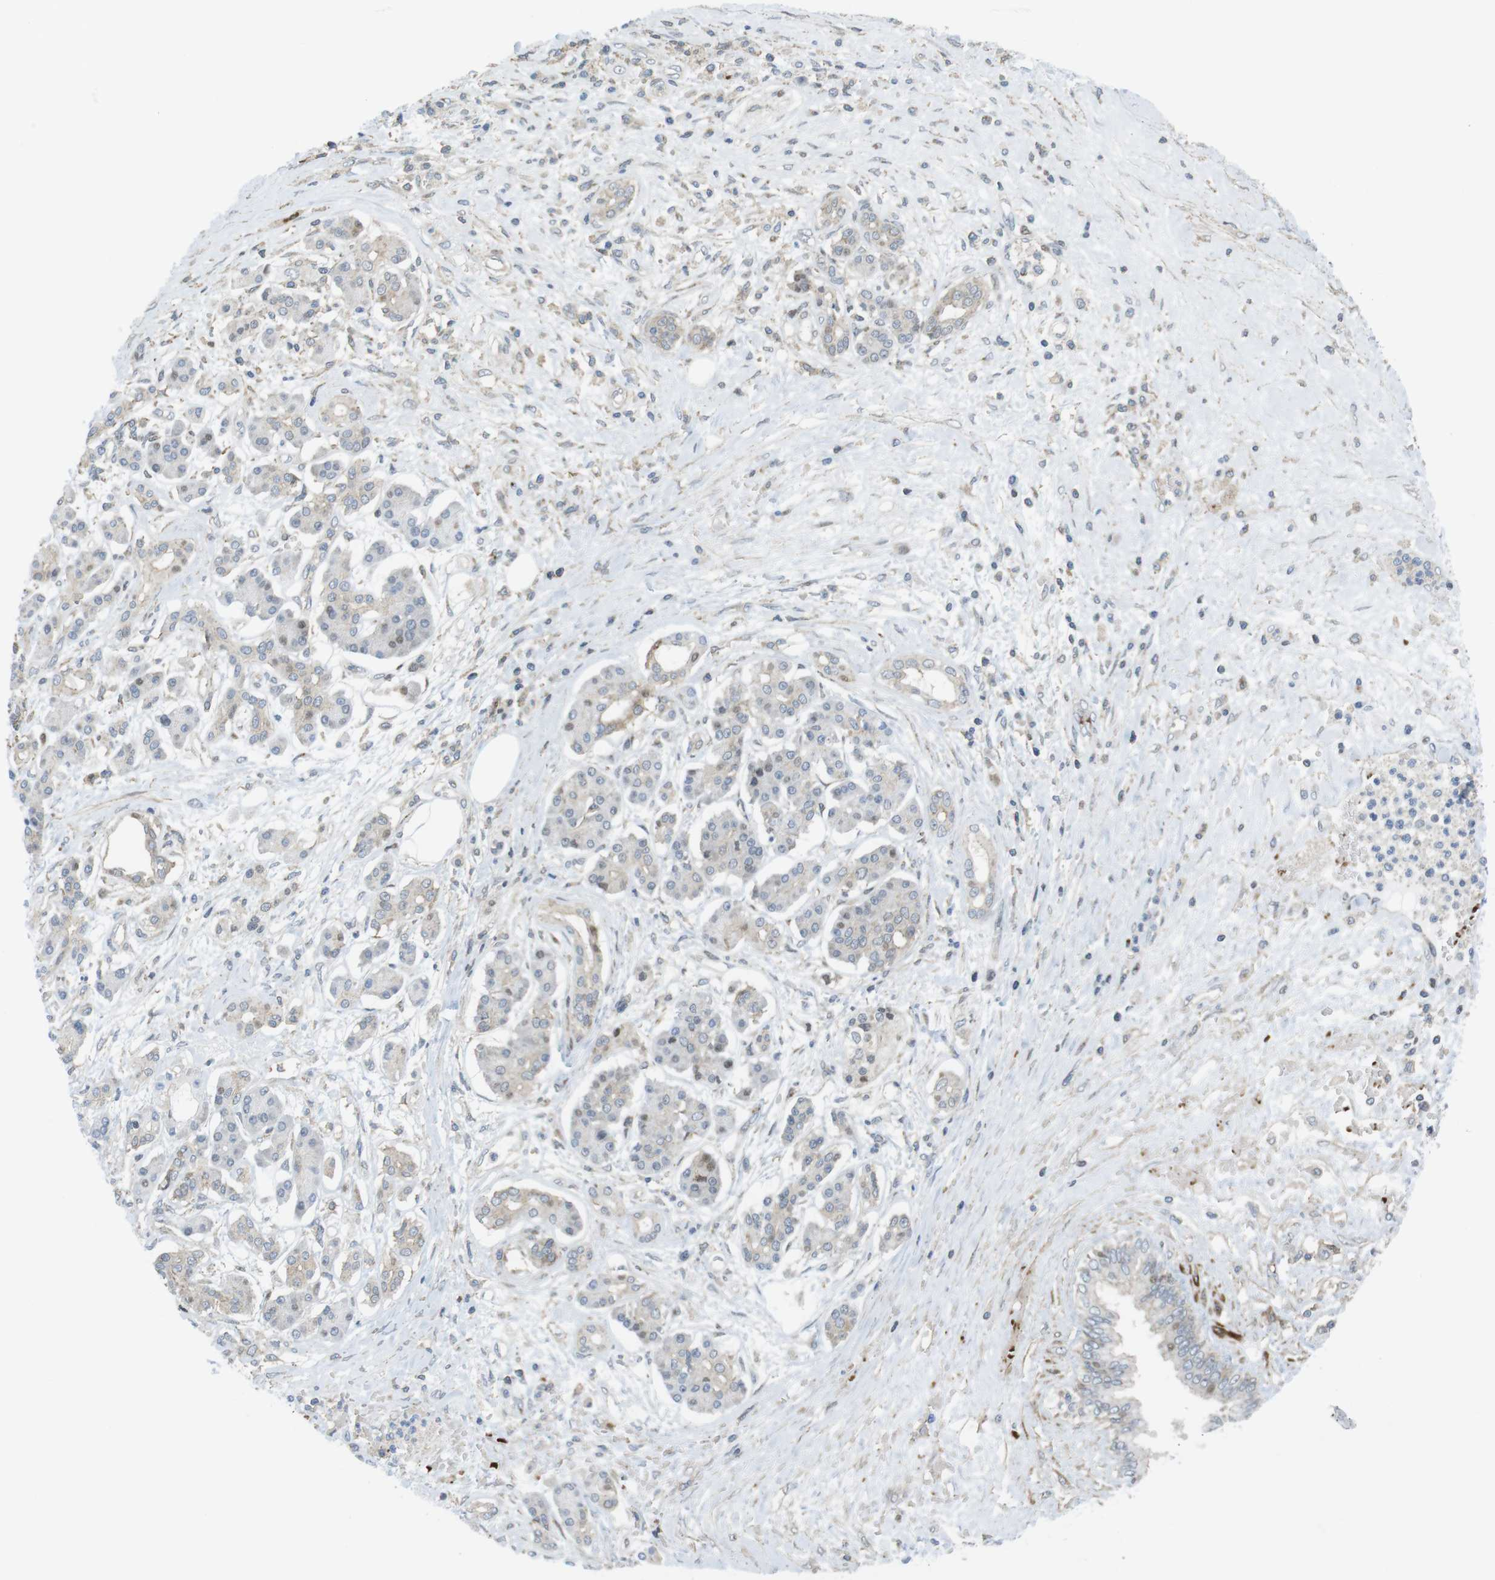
{"staining": {"intensity": "negative", "quantity": "none", "location": "none"}, "tissue": "pancreatic cancer", "cell_type": "Tumor cells", "image_type": "cancer", "snomed": [{"axis": "morphology", "description": "Adenocarcinoma, NOS"}, {"axis": "topography", "description": "Pancreas"}], "caption": "DAB (3,3'-diaminobenzidine) immunohistochemical staining of human pancreatic cancer shows no significant expression in tumor cells. (DAB IHC, high magnification).", "gene": "CUL7", "patient": {"sex": "female", "age": 56}}